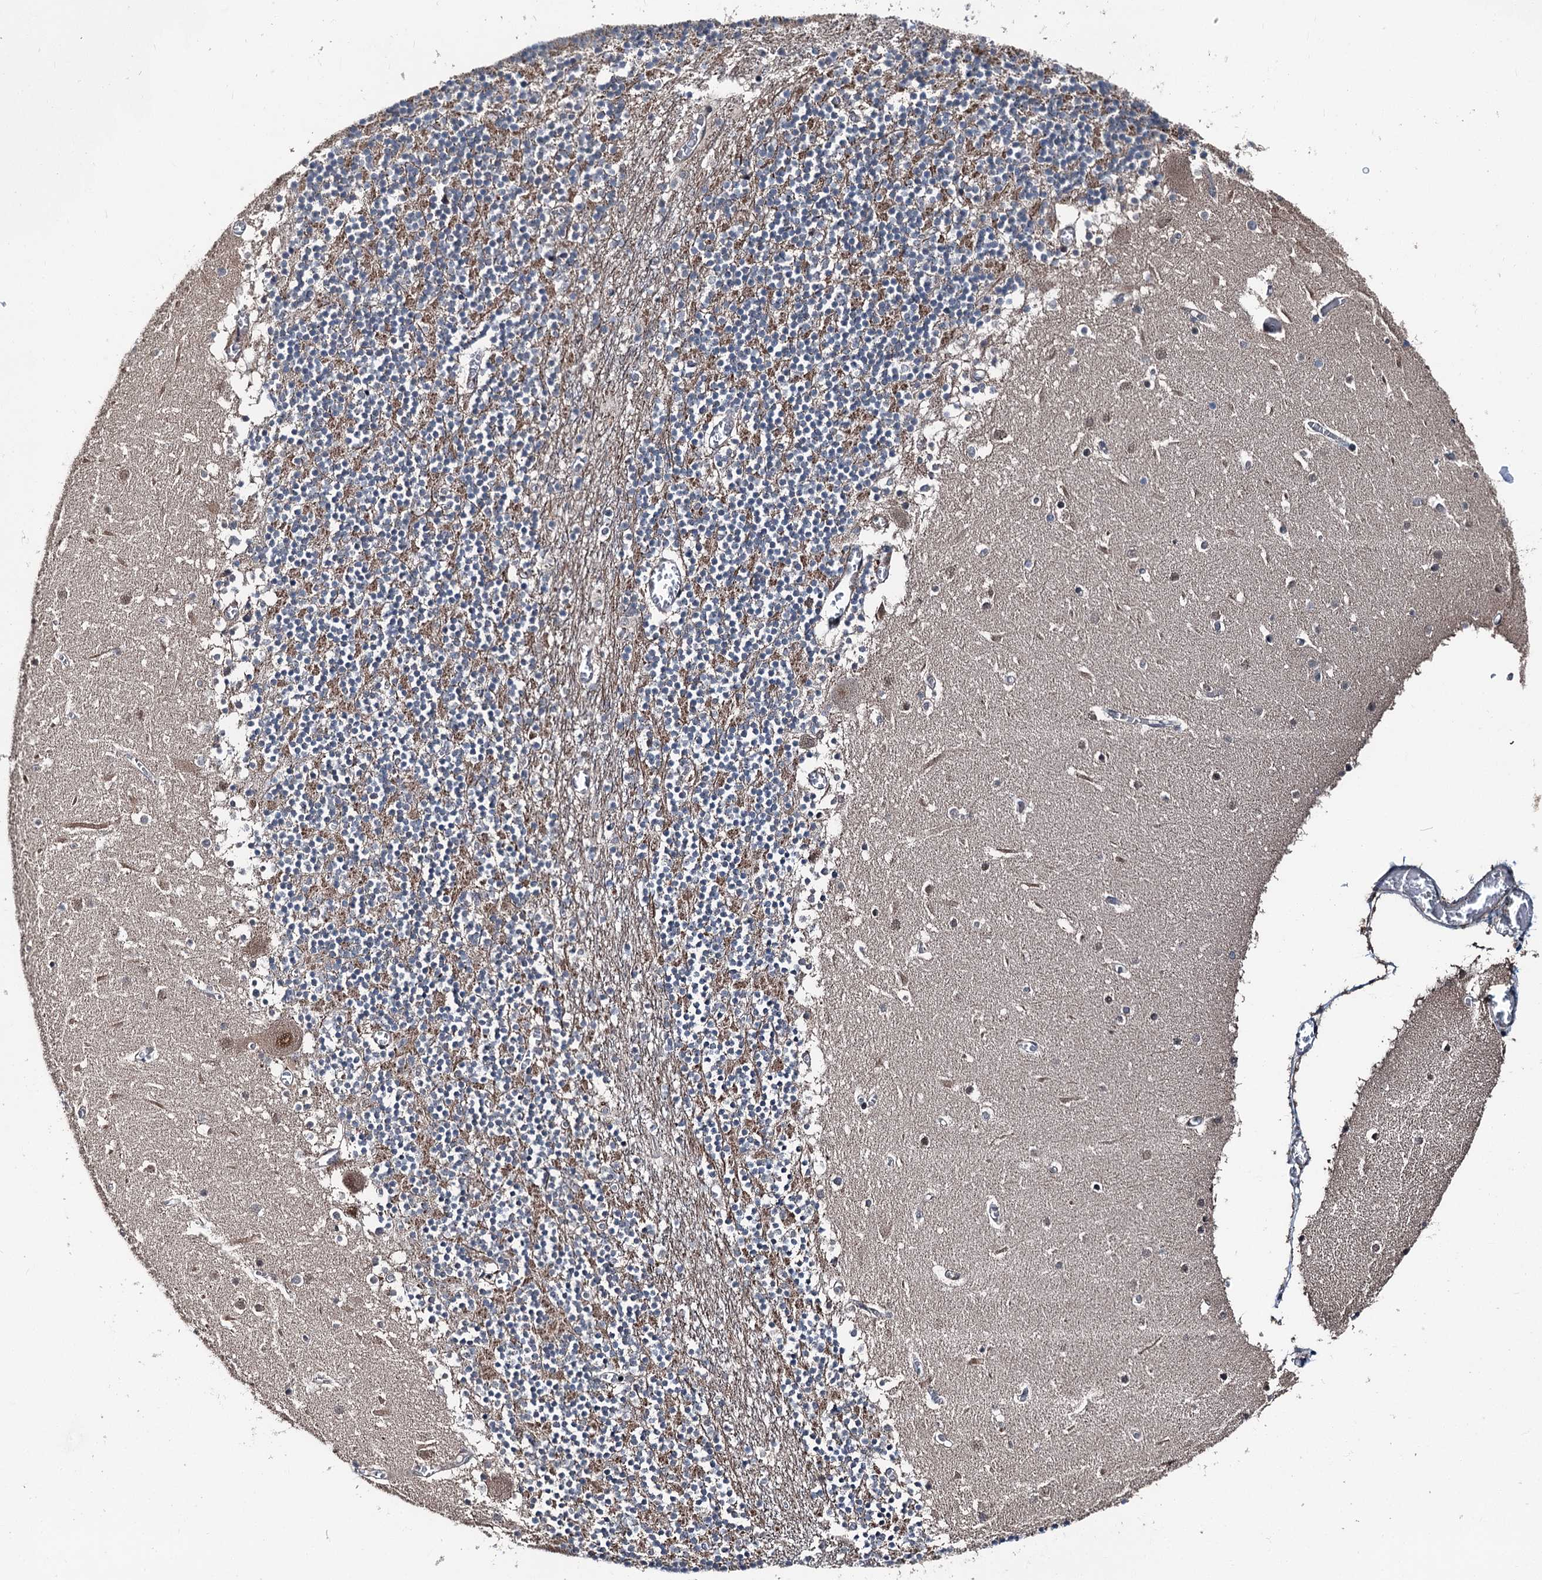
{"staining": {"intensity": "negative", "quantity": "none", "location": "none"}, "tissue": "cerebellum", "cell_type": "Cells in granular layer", "image_type": "normal", "snomed": [{"axis": "morphology", "description": "Normal tissue, NOS"}, {"axis": "topography", "description": "Cerebellum"}], "caption": "The immunohistochemistry photomicrograph has no significant expression in cells in granular layer of cerebellum. (Immunohistochemistry, brightfield microscopy, high magnification).", "gene": "PSMD13", "patient": {"sex": "female", "age": 28}}